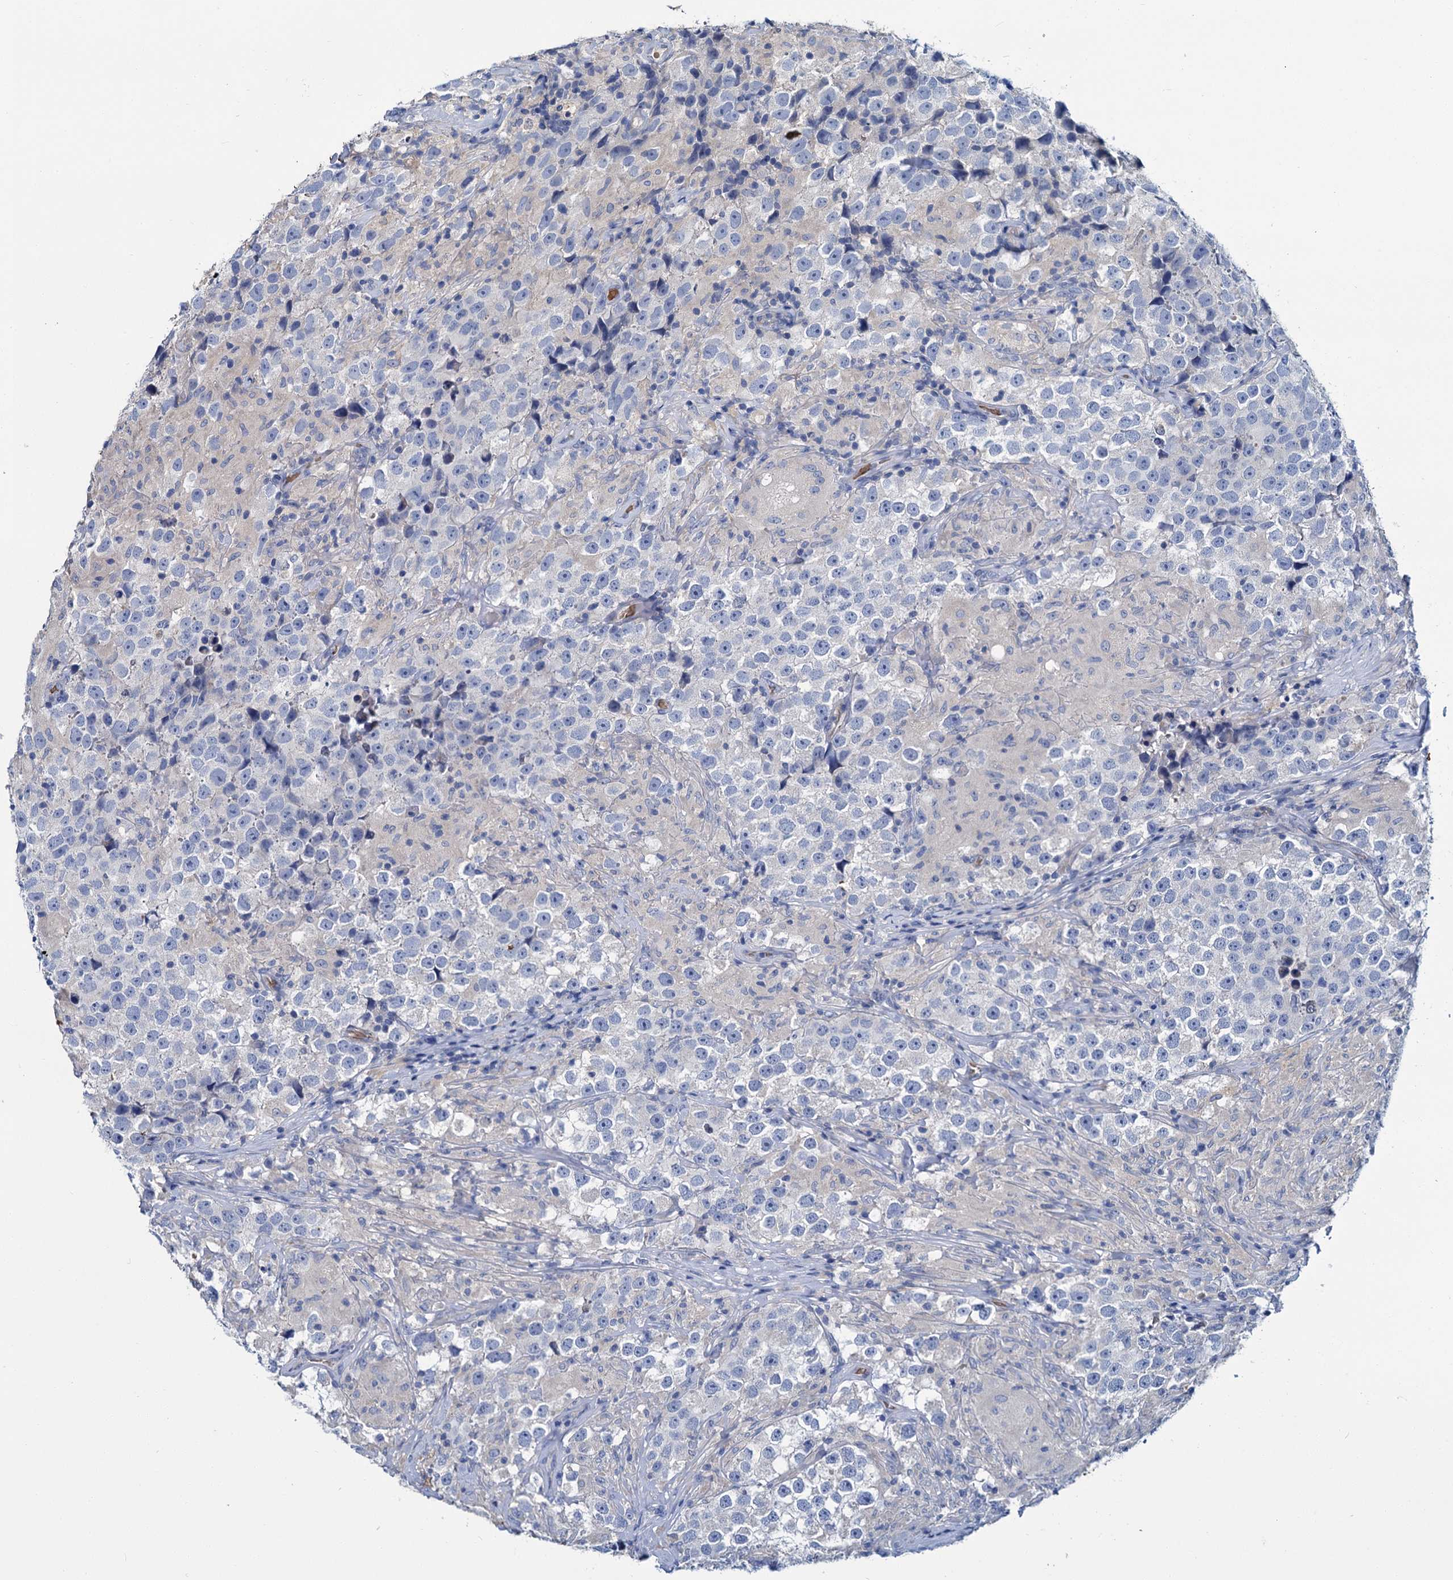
{"staining": {"intensity": "negative", "quantity": "none", "location": "none"}, "tissue": "testis cancer", "cell_type": "Tumor cells", "image_type": "cancer", "snomed": [{"axis": "morphology", "description": "Seminoma, NOS"}, {"axis": "topography", "description": "Testis"}], "caption": "High power microscopy image of an IHC micrograph of seminoma (testis), revealing no significant staining in tumor cells.", "gene": "ATG2A", "patient": {"sex": "male", "age": 46}}